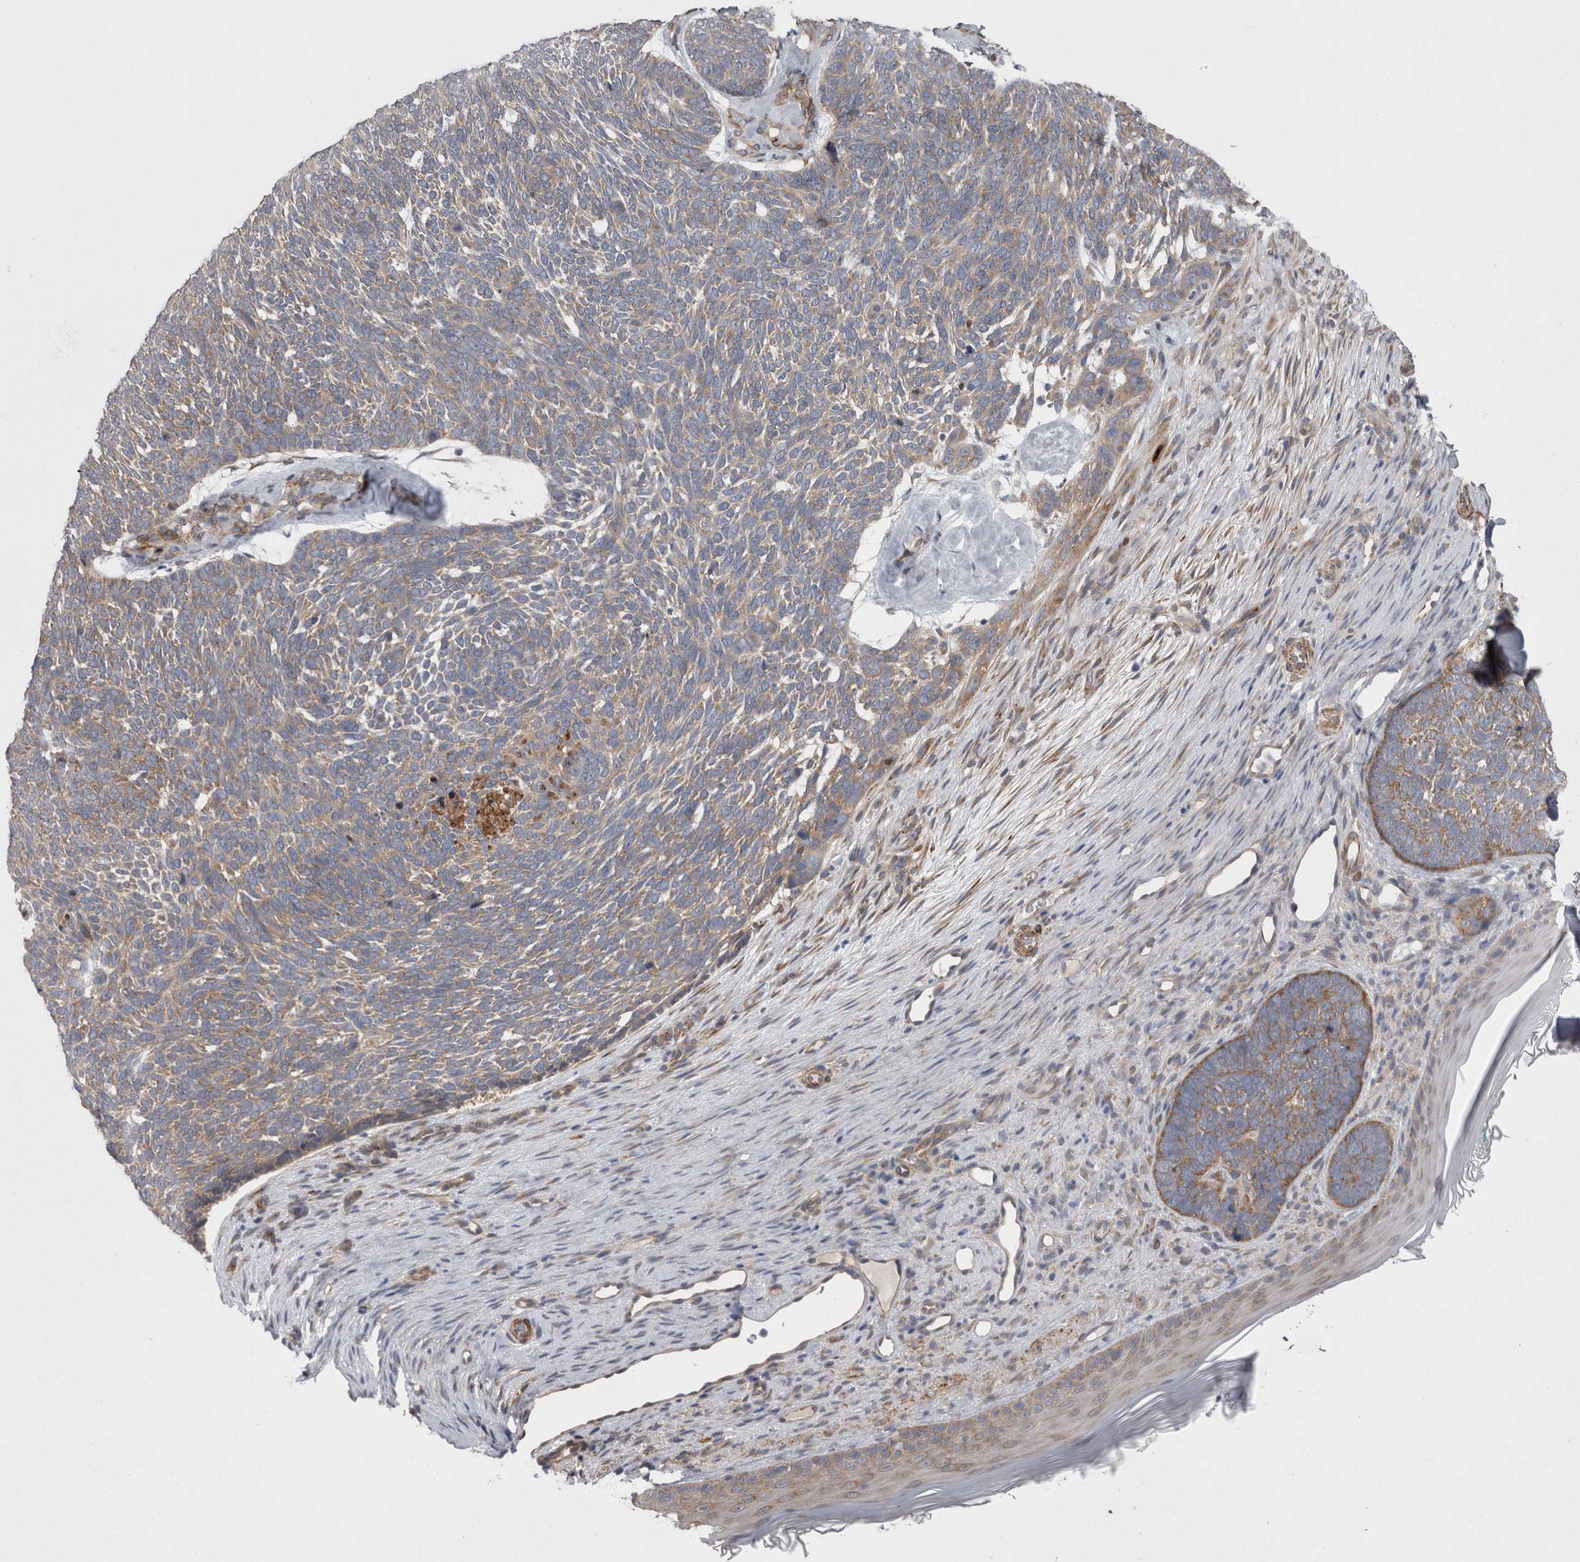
{"staining": {"intensity": "weak", "quantity": "25%-75%", "location": "cytoplasmic/membranous"}, "tissue": "skin cancer", "cell_type": "Tumor cells", "image_type": "cancer", "snomed": [{"axis": "morphology", "description": "Basal cell carcinoma"}, {"axis": "topography", "description": "Skin"}], "caption": "Skin basal cell carcinoma tissue reveals weak cytoplasmic/membranous staining in approximately 25%-75% of tumor cells", "gene": "DDX6", "patient": {"sex": "female", "age": 85}}